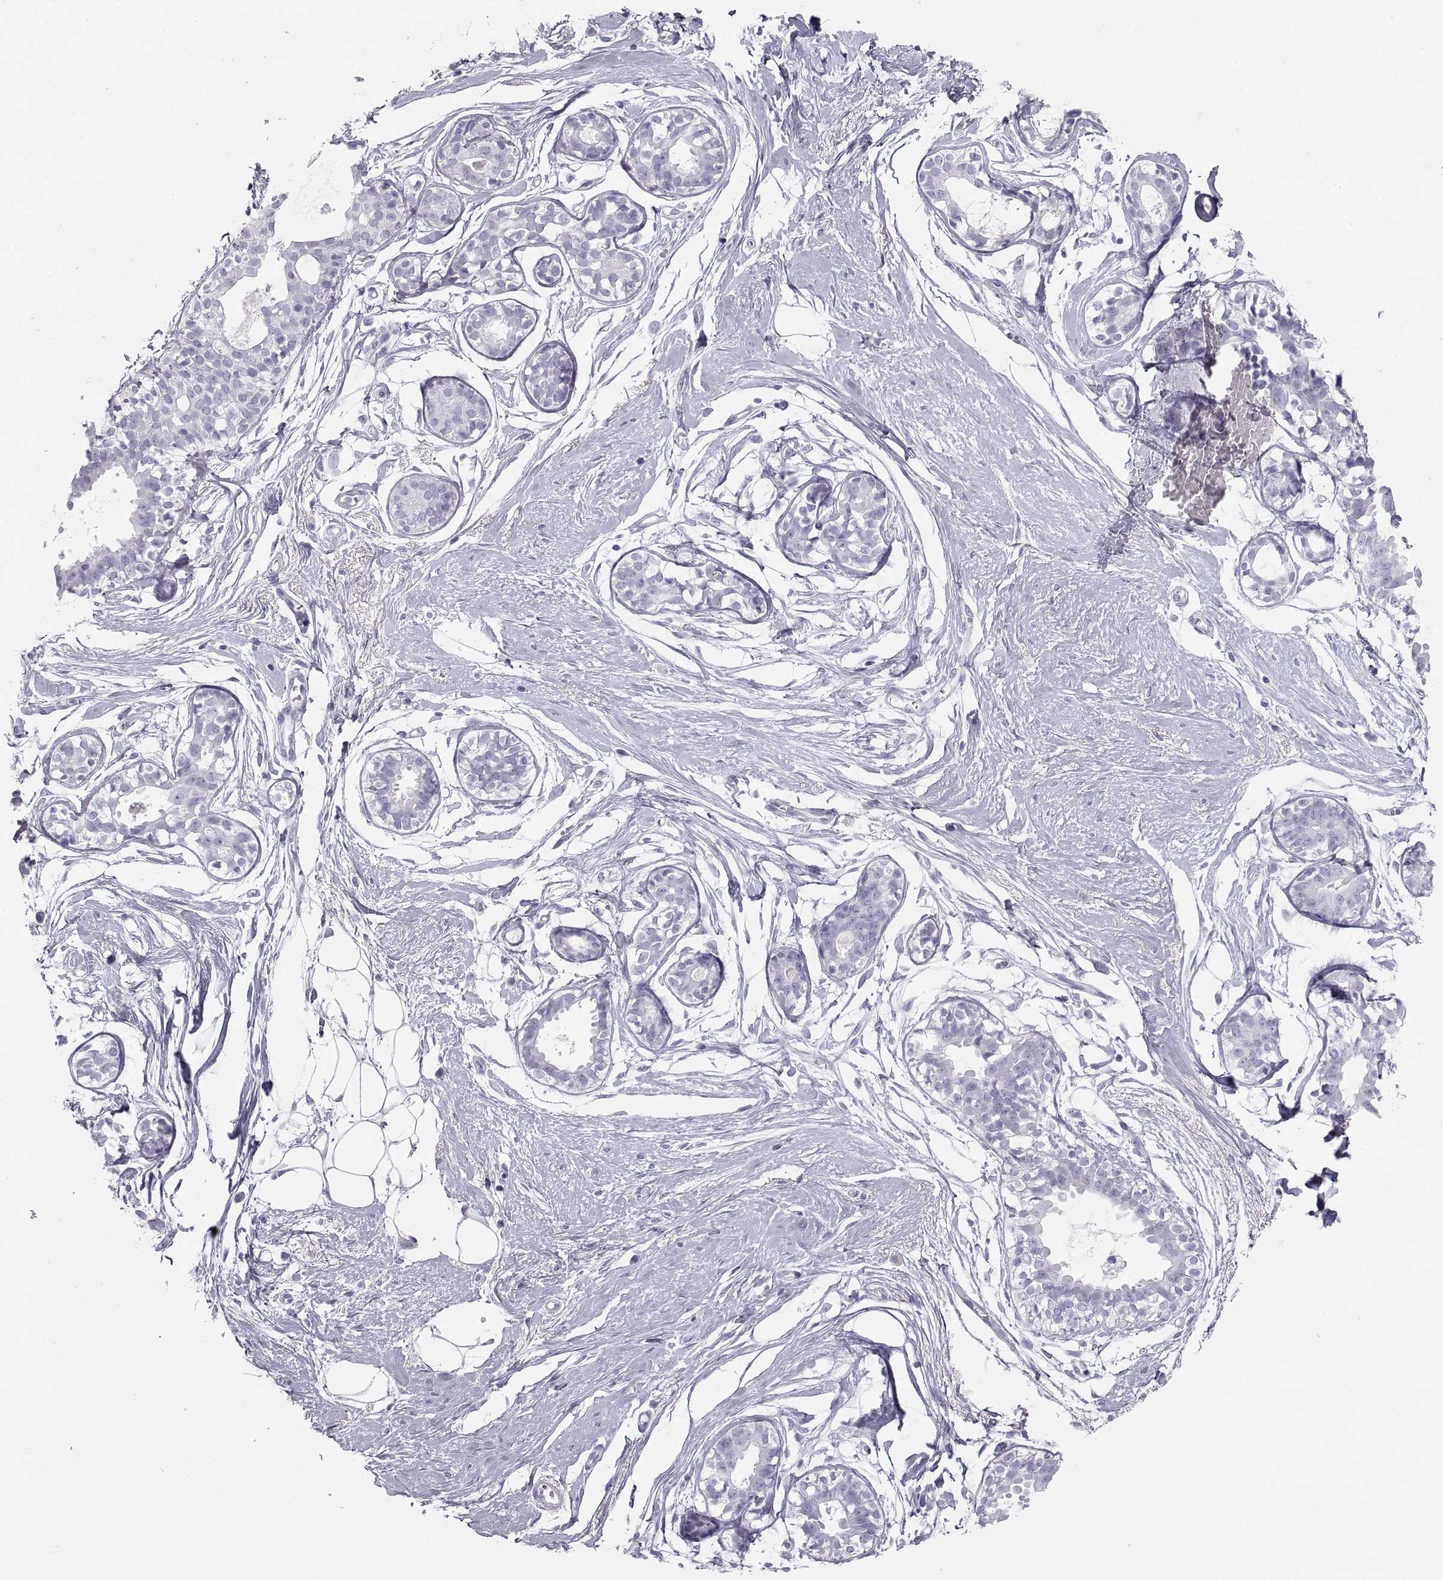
{"staining": {"intensity": "negative", "quantity": "none", "location": "none"}, "tissue": "breast", "cell_type": "Adipocytes", "image_type": "normal", "snomed": [{"axis": "morphology", "description": "Normal tissue, NOS"}, {"axis": "topography", "description": "Breast"}], "caption": "This micrograph is of benign breast stained with immunohistochemistry (IHC) to label a protein in brown with the nuclei are counter-stained blue. There is no expression in adipocytes.", "gene": "SEMG1", "patient": {"sex": "female", "age": 49}}